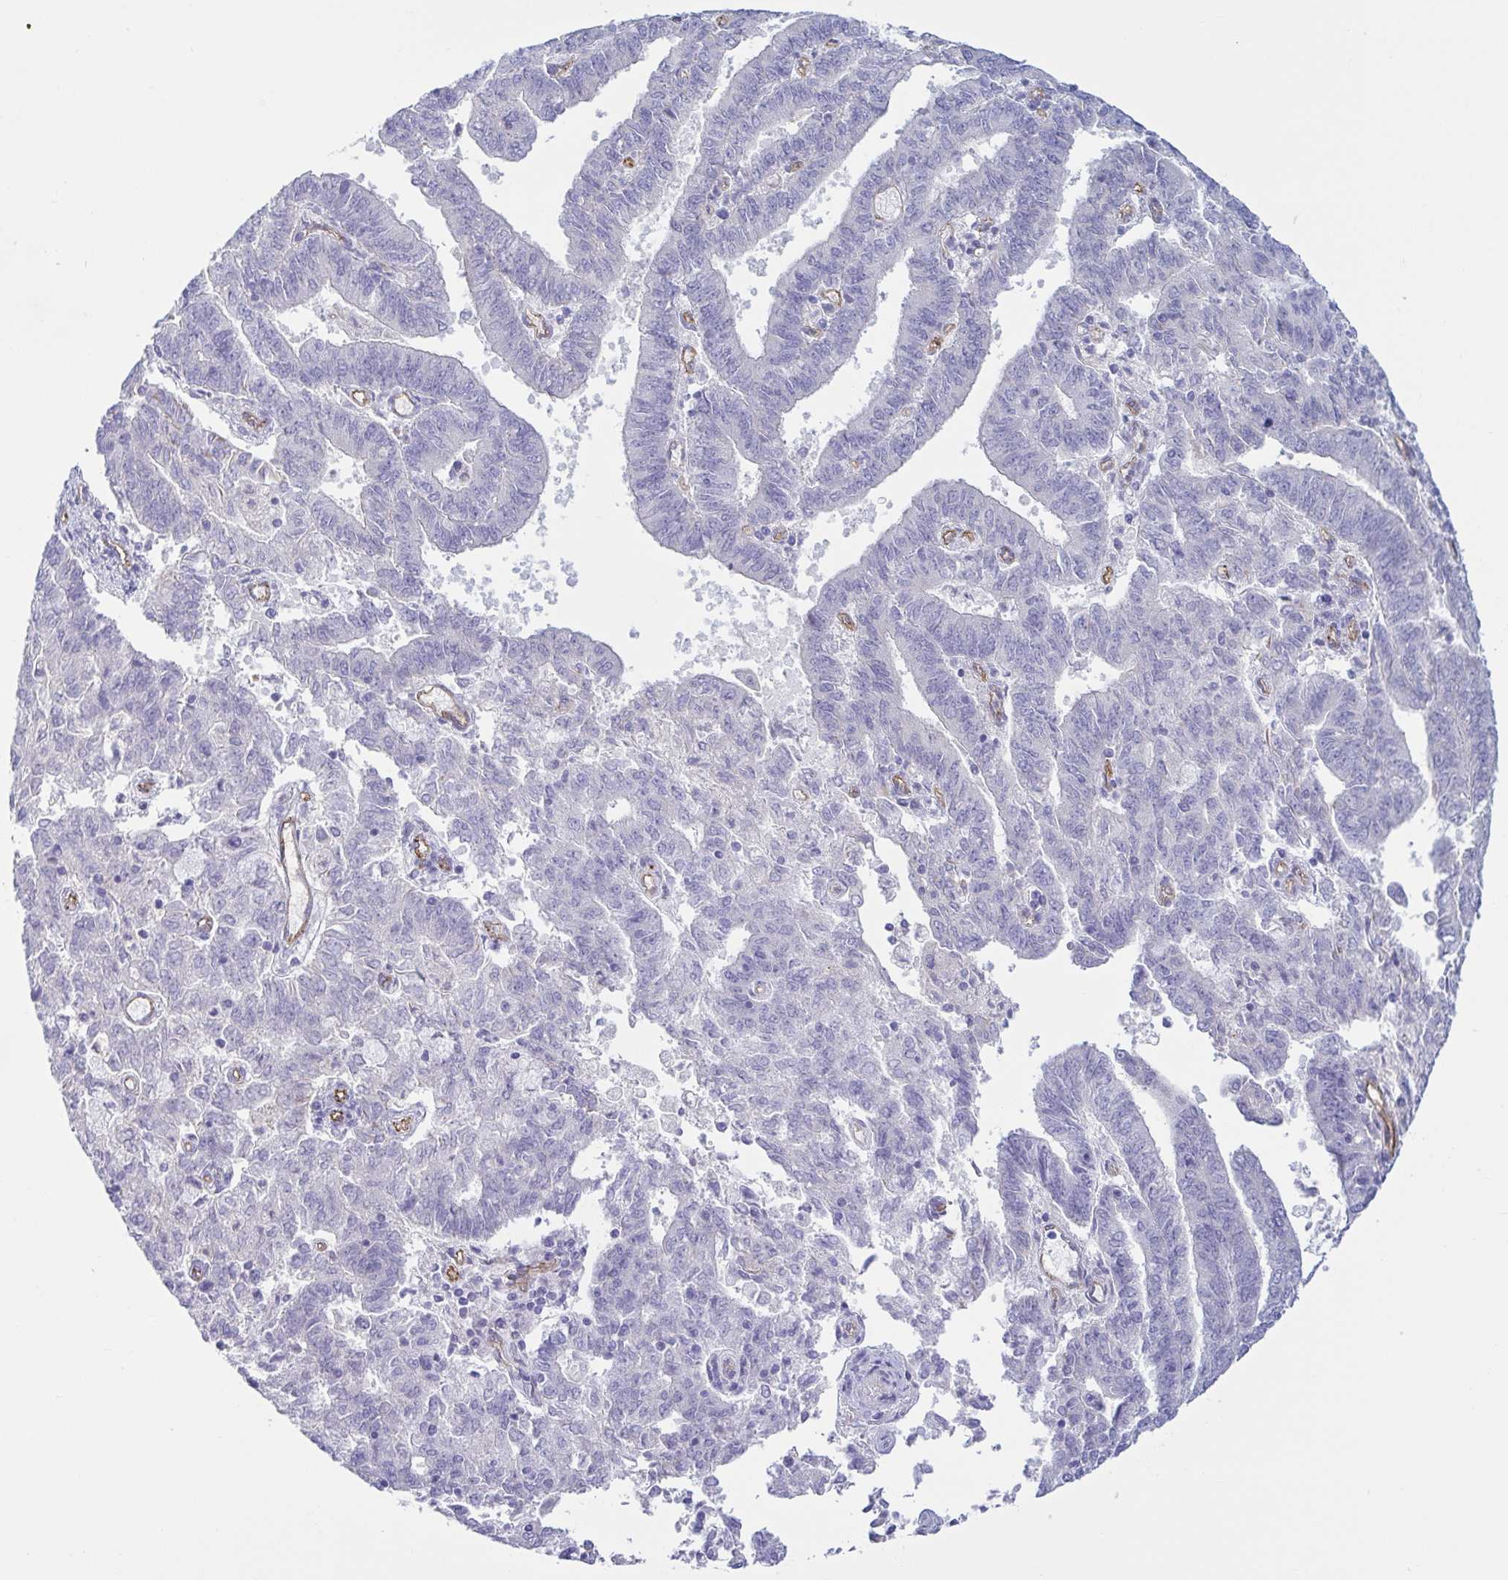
{"staining": {"intensity": "negative", "quantity": "none", "location": "none"}, "tissue": "endometrial cancer", "cell_type": "Tumor cells", "image_type": "cancer", "snomed": [{"axis": "morphology", "description": "Adenocarcinoma, NOS"}, {"axis": "topography", "description": "Endometrium"}], "caption": "An IHC micrograph of adenocarcinoma (endometrial) is shown. There is no staining in tumor cells of adenocarcinoma (endometrial).", "gene": "TNNI2", "patient": {"sex": "female", "age": 82}}